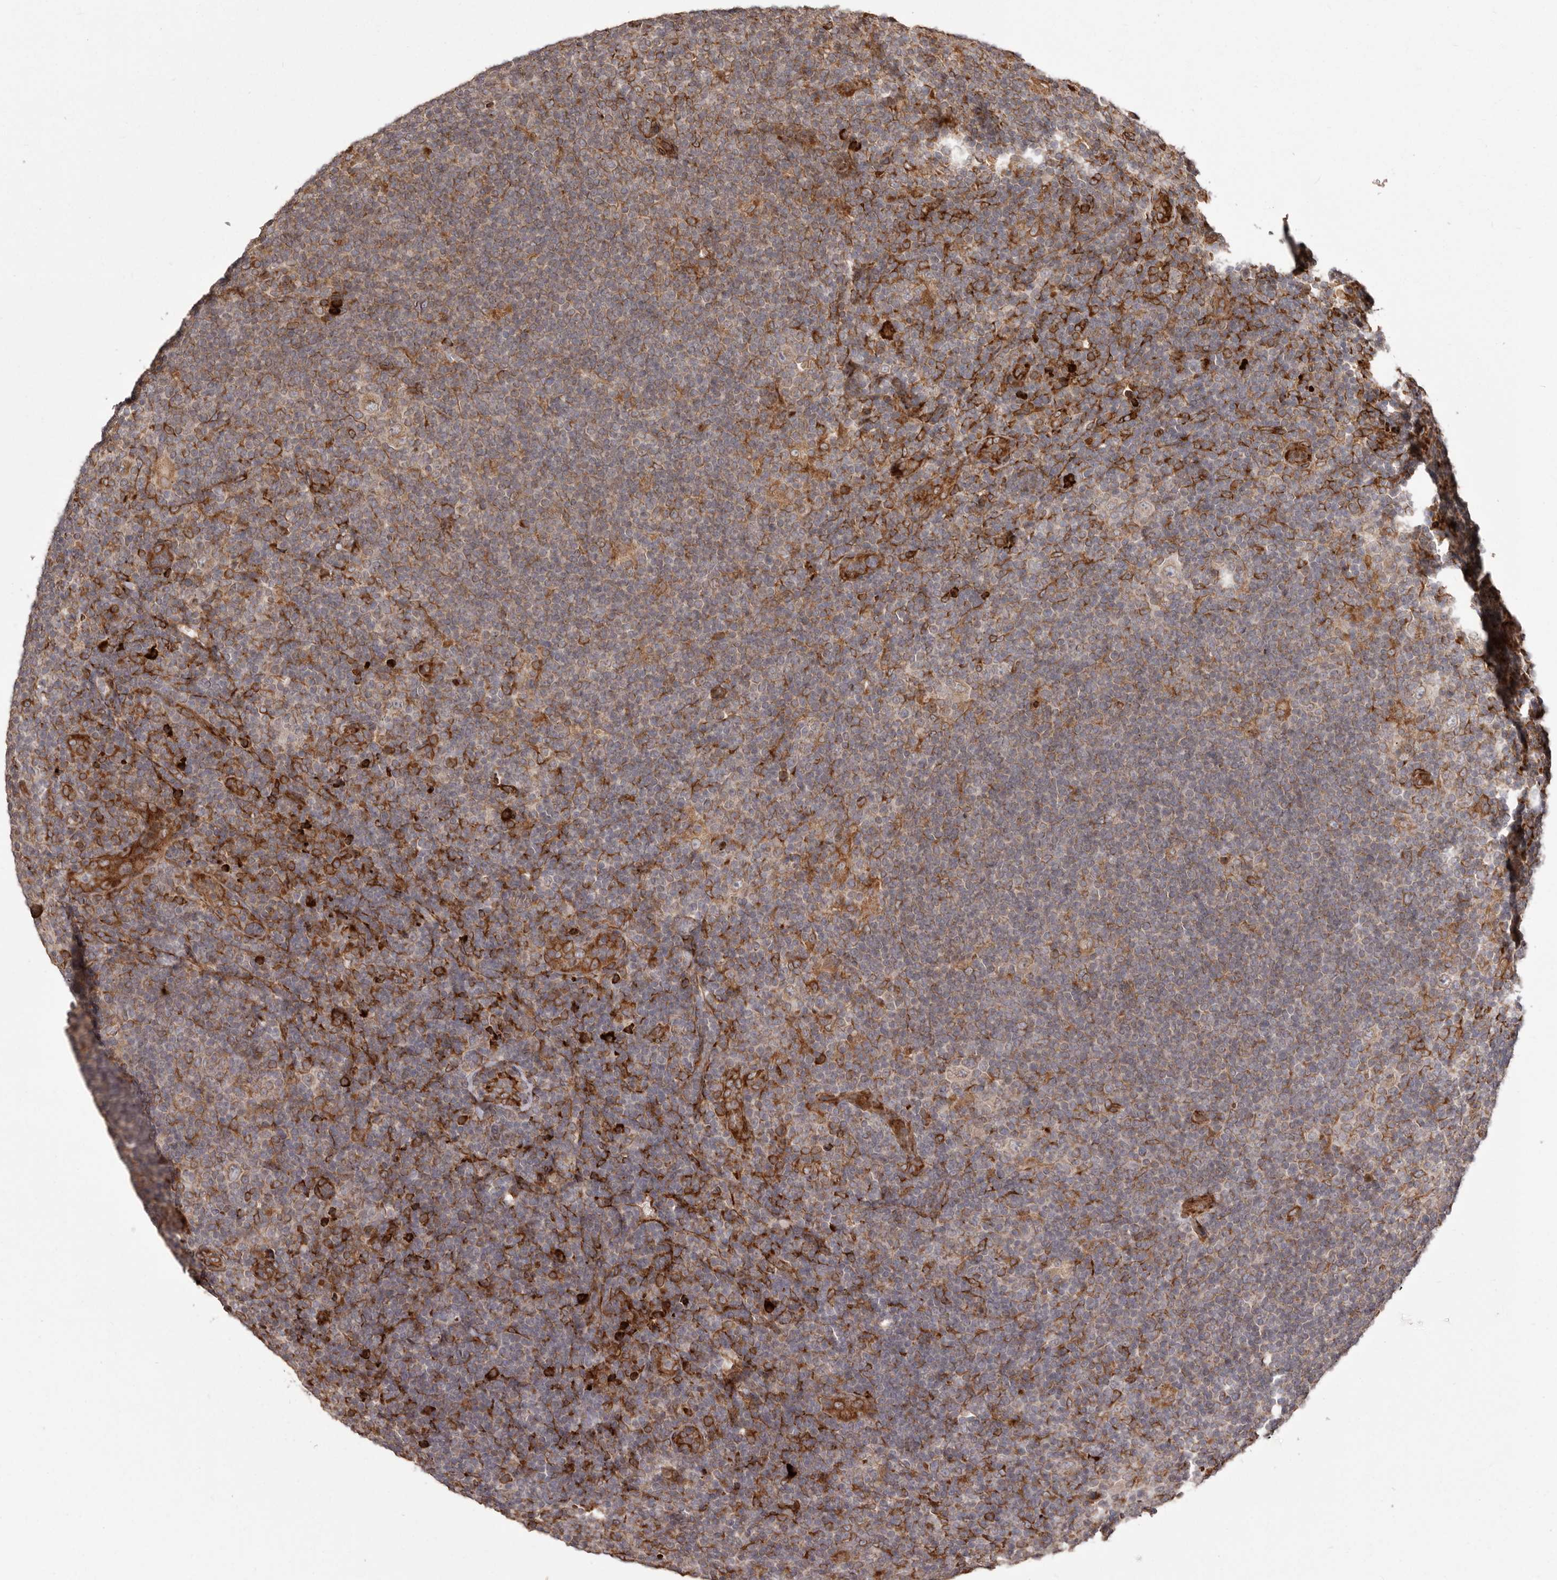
{"staining": {"intensity": "weak", "quantity": "25%-75%", "location": "cytoplasmic/membranous"}, "tissue": "lymphoma", "cell_type": "Tumor cells", "image_type": "cancer", "snomed": [{"axis": "morphology", "description": "Hodgkin's disease, NOS"}, {"axis": "topography", "description": "Lymph node"}], "caption": "Approximately 25%-75% of tumor cells in human Hodgkin's disease display weak cytoplasmic/membranous protein expression as visualized by brown immunohistochemical staining.", "gene": "NUP43", "patient": {"sex": "female", "age": 57}}